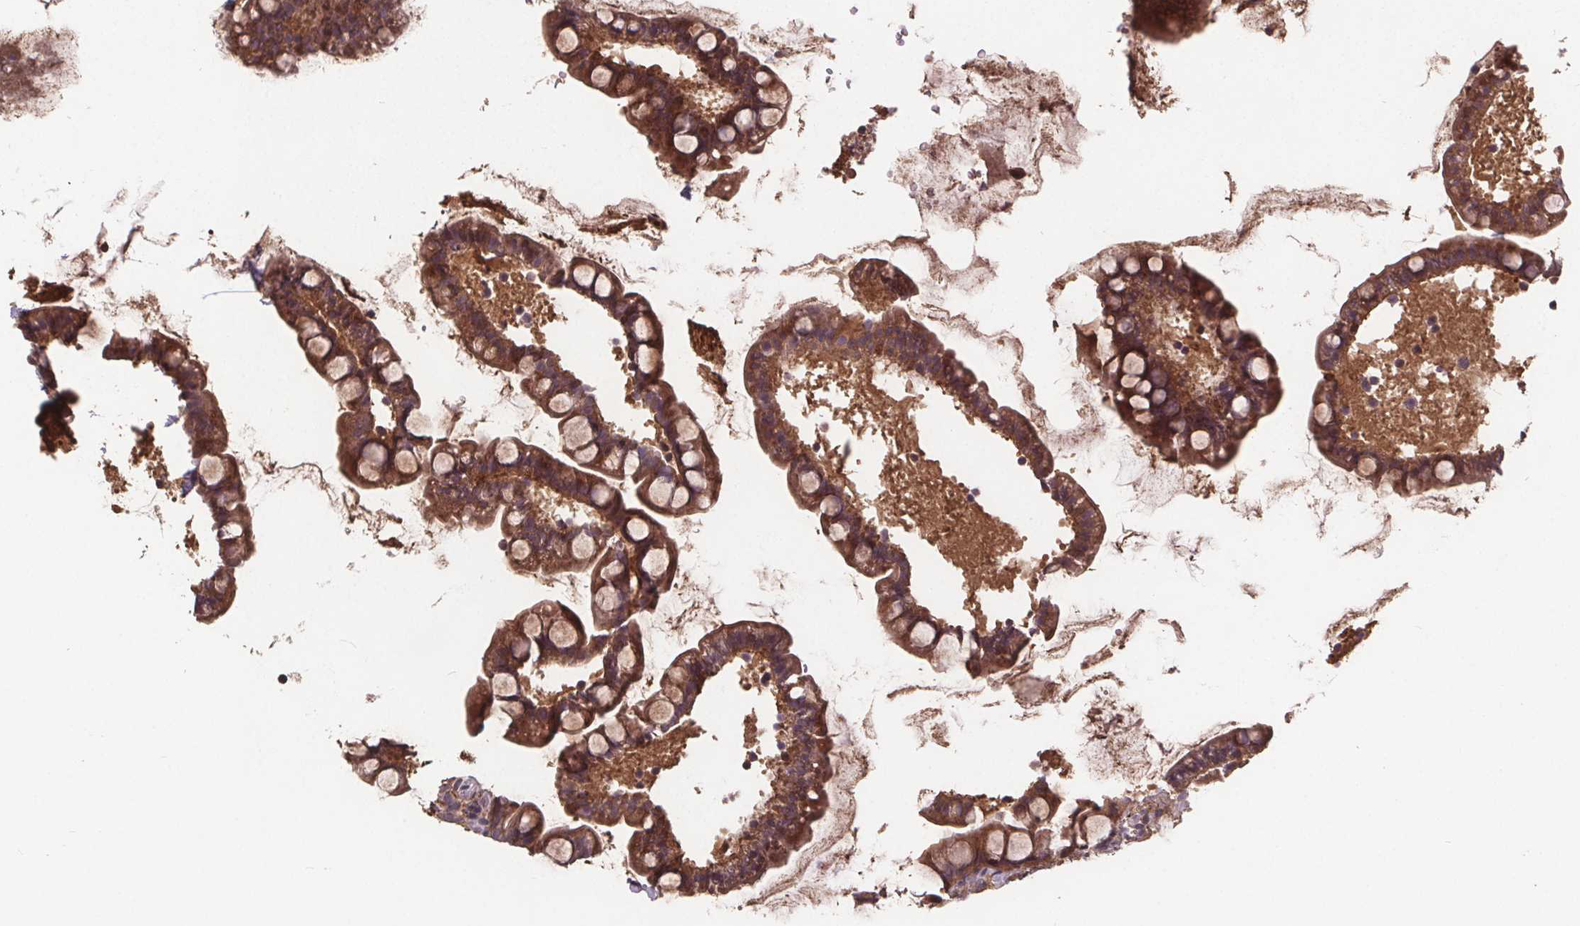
{"staining": {"intensity": "moderate", "quantity": ">75%", "location": "cytoplasmic/membranous"}, "tissue": "small intestine", "cell_type": "Glandular cells", "image_type": "normal", "snomed": [{"axis": "morphology", "description": "Normal tissue, NOS"}, {"axis": "topography", "description": "Small intestine"}], "caption": "Immunohistochemistry staining of benign small intestine, which demonstrates medium levels of moderate cytoplasmic/membranous positivity in approximately >75% of glandular cells indicating moderate cytoplasmic/membranous protein expression. The staining was performed using DAB (brown) for protein detection and nuclei were counterstained in hematoxylin (blue).", "gene": "USP9X", "patient": {"sex": "male", "age": 70}}